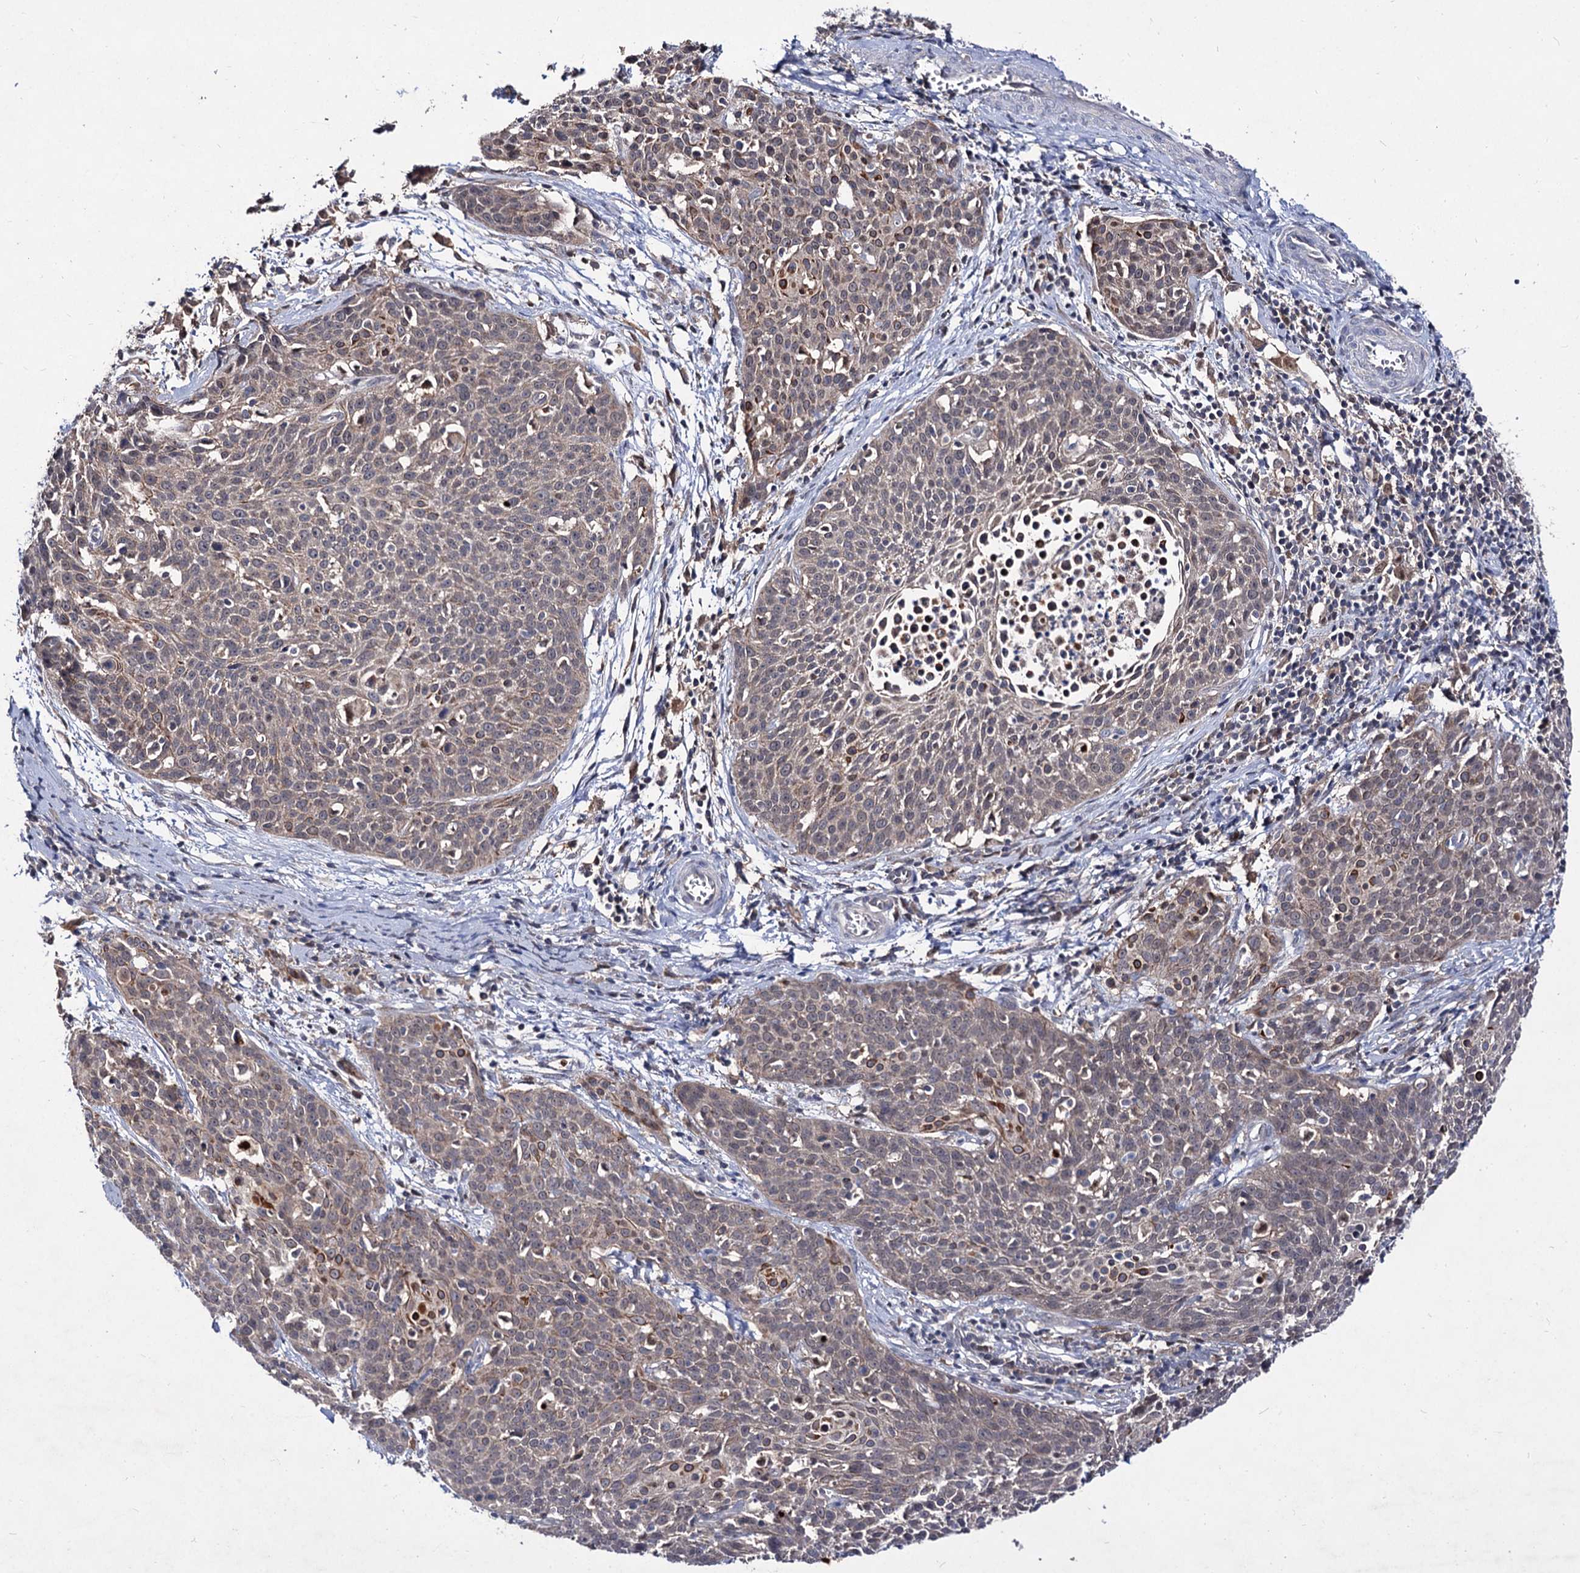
{"staining": {"intensity": "negative", "quantity": "none", "location": "none"}, "tissue": "cervical cancer", "cell_type": "Tumor cells", "image_type": "cancer", "snomed": [{"axis": "morphology", "description": "Squamous cell carcinoma, NOS"}, {"axis": "topography", "description": "Cervix"}], "caption": "A high-resolution micrograph shows IHC staining of cervical squamous cell carcinoma, which reveals no significant staining in tumor cells. Brightfield microscopy of immunohistochemistry stained with DAB (3,3'-diaminobenzidine) (brown) and hematoxylin (blue), captured at high magnification.", "gene": "ACTR6", "patient": {"sex": "female", "age": 38}}